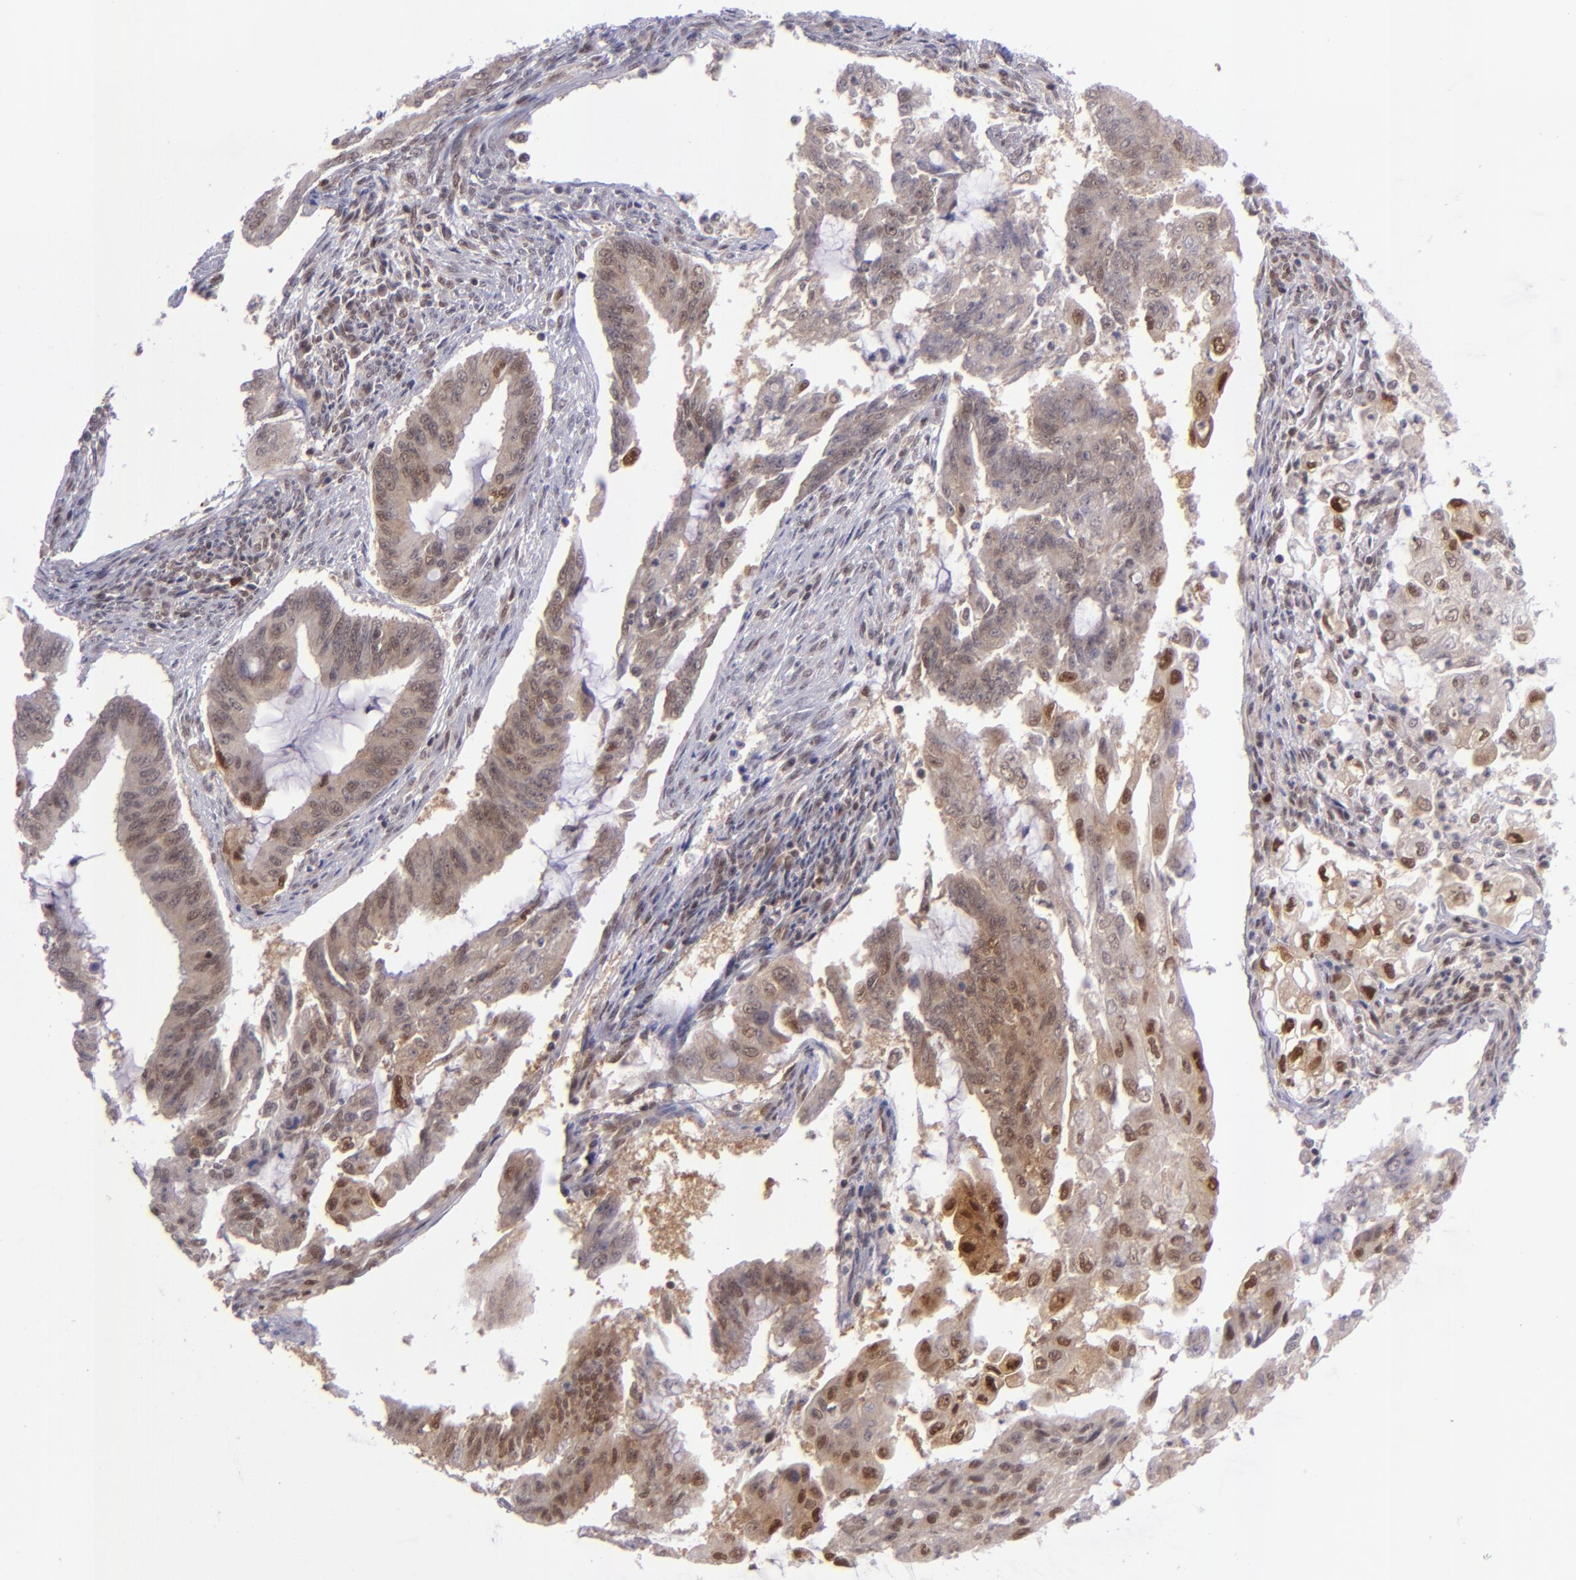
{"staining": {"intensity": "moderate", "quantity": ">75%", "location": "cytoplasmic/membranous,nuclear"}, "tissue": "endometrial cancer", "cell_type": "Tumor cells", "image_type": "cancer", "snomed": [{"axis": "morphology", "description": "Adenocarcinoma, NOS"}, {"axis": "topography", "description": "Endometrium"}], "caption": "A brown stain highlights moderate cytoplasmic/membranous and nuclear expression of a protein in endometrial cancer (adenocarcinoma) tumor cells.", "gene": "BAG1", "patient": {"sex": "female", "age": 75}}